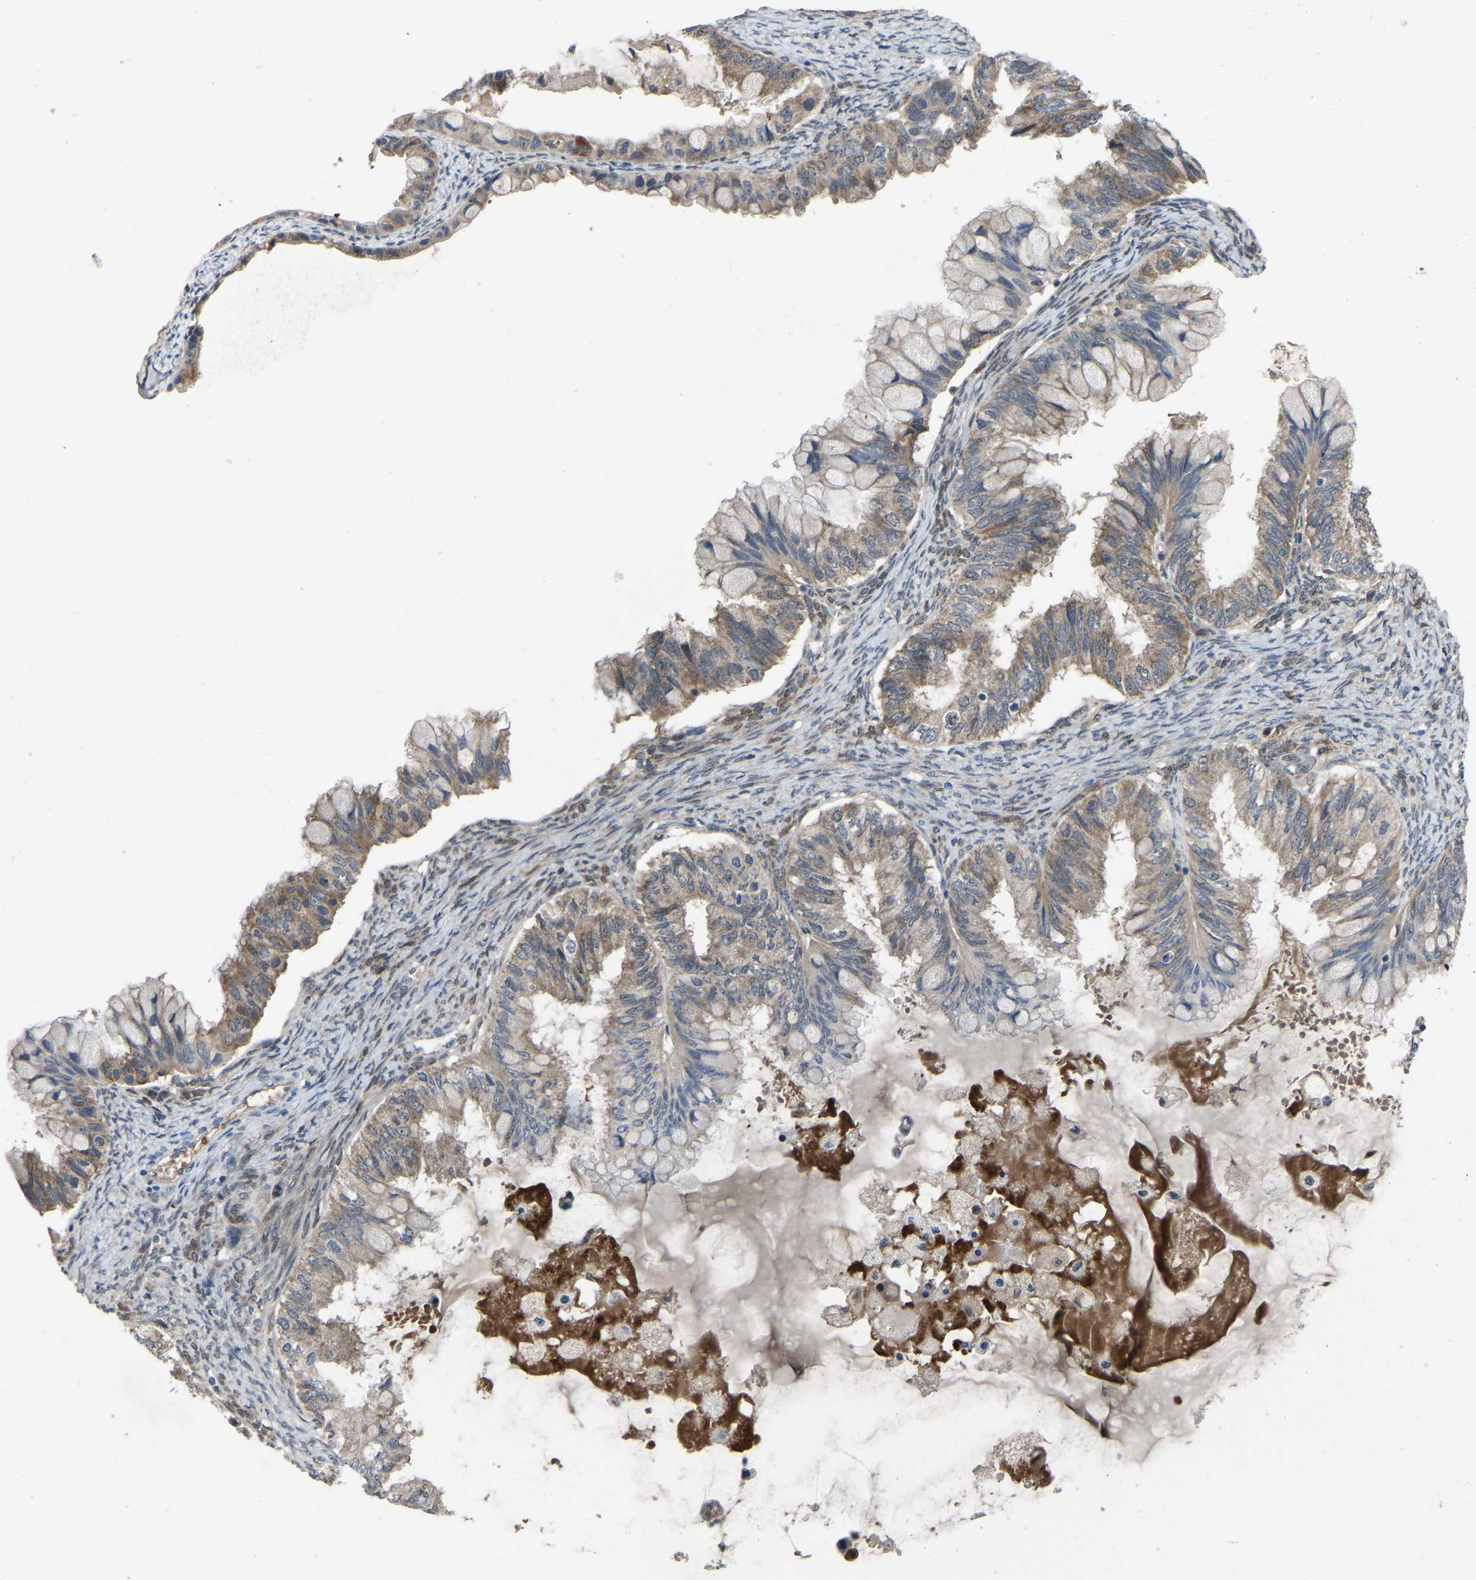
{"staining": {"intensity": "weak", "quantity": "25%-75%", "location": "cytoplasmic/membranous"}, "tissue": "ovarian cancer", "cell_type": "Tumor cells", "image_type": "cancer", "snomed": [{"axis": "morphology", "description": "Cystadenocarcinoma, mucinous, NOS"}, {"axis": "topography", "description": "Ovary"}], "caption": "Protein analysis of mucinous cystadenocarcinoma (ovarian) tissue demonstrates weak cytoplasmic/membranous expression in approximately 25%-75% of tumor cells.", "gene": "FHIT", "patient": {"sex": "female", "age": 80}}